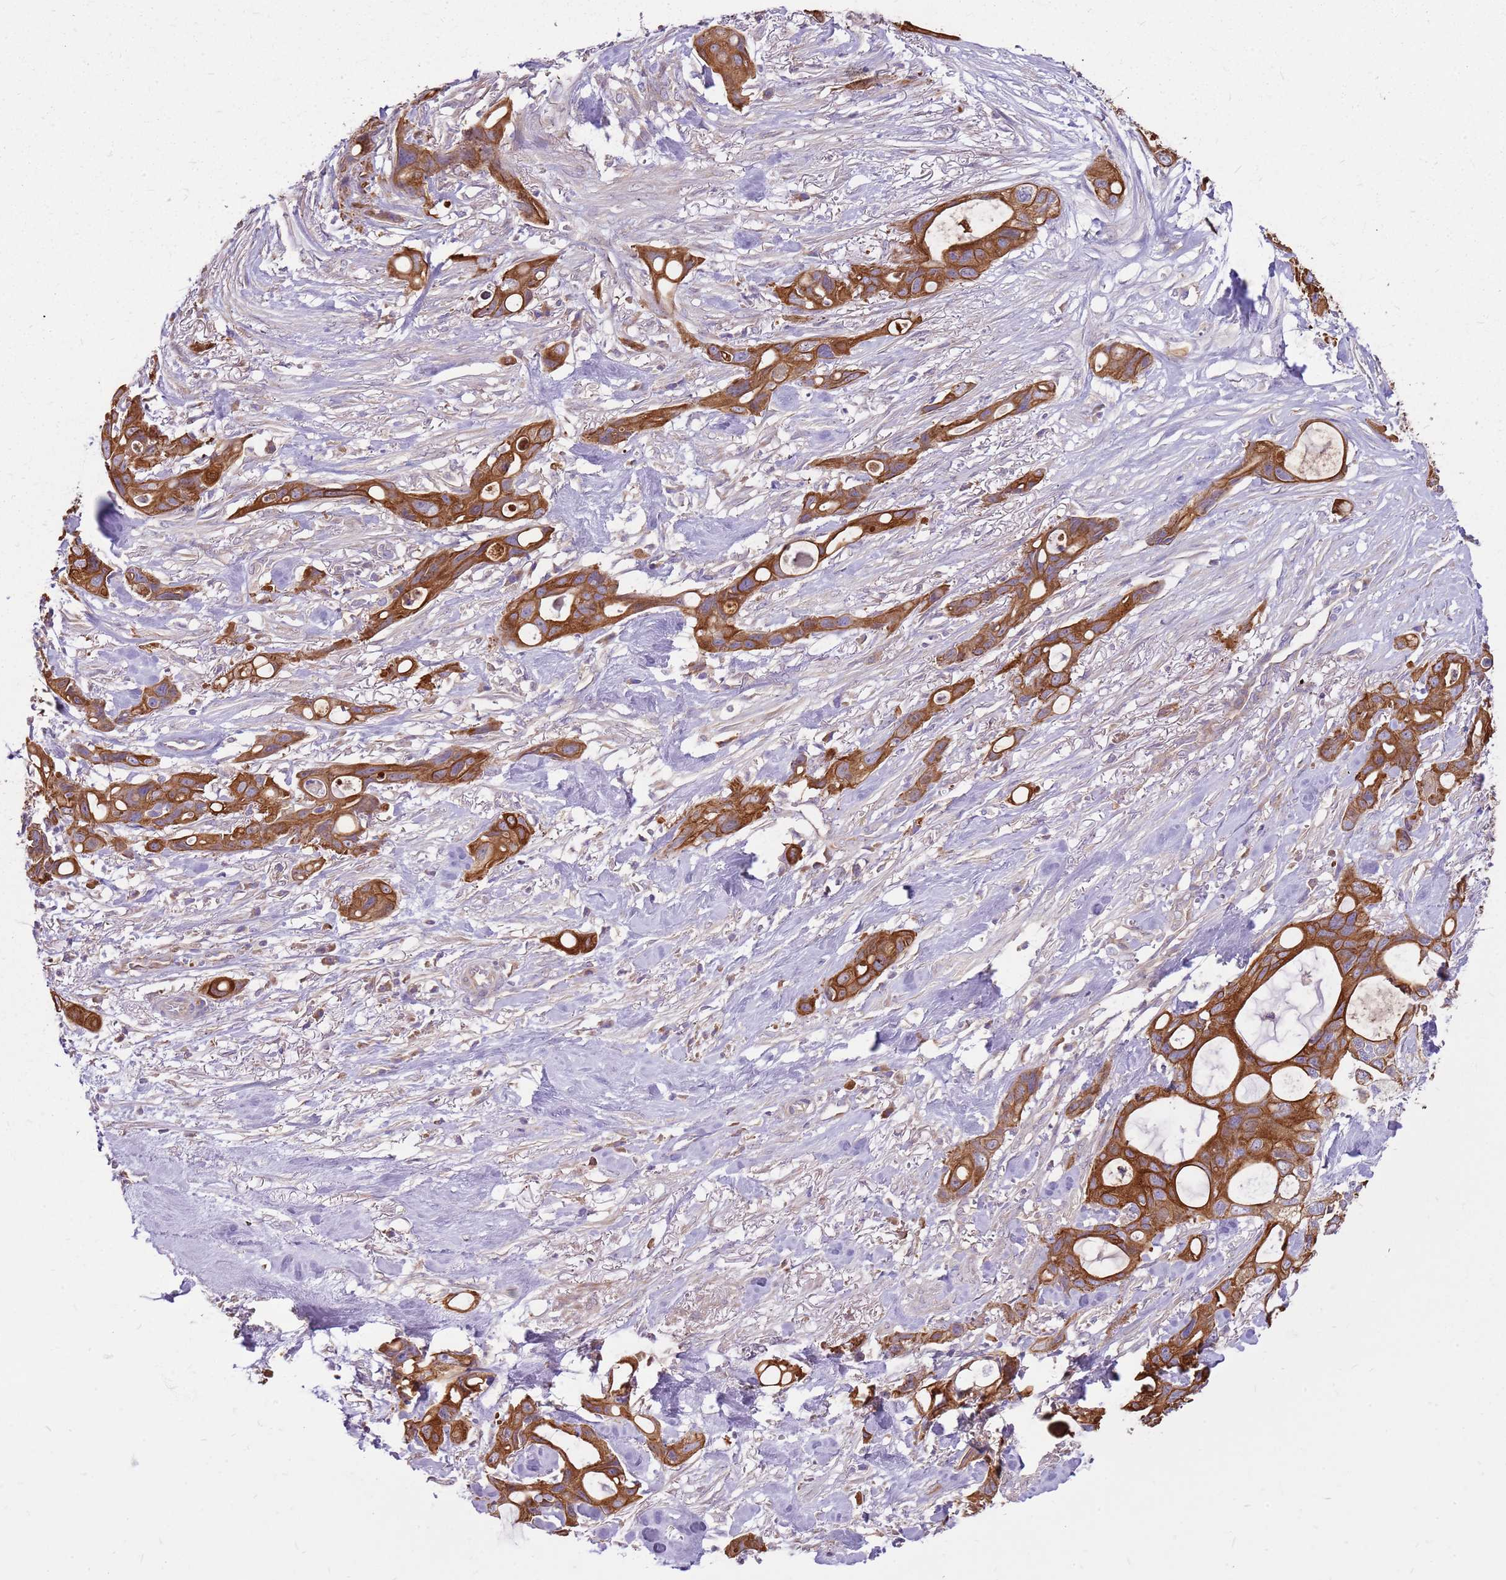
{"staining": {"intensity": "strong", "quantity": ">75%", "location": "cytoplasmic/membranous"}, "tissue": "ovarian cancer", "cell_type": "Tumor cells", "image_type": "cancer", "snomed": [{"axis": "morphology", "description": "Cystadenocarcinoma, mucinous, NOS"}, {"axis": "topography", "description": "Ovary"}], "caption": "Strong cytoplasmic/membranous staining is seen in approximately >75% of tumor cells in mucinous cystadenocarcinoma (ovarian). The staining was performed using DAB (3,3'-diaminobenzidine), with brown indicating positive protein expression. Nuclei are stained blue with hematoxylin.", "gene": "WASHC4", "patient": {"sex": "female", "age": 70}}